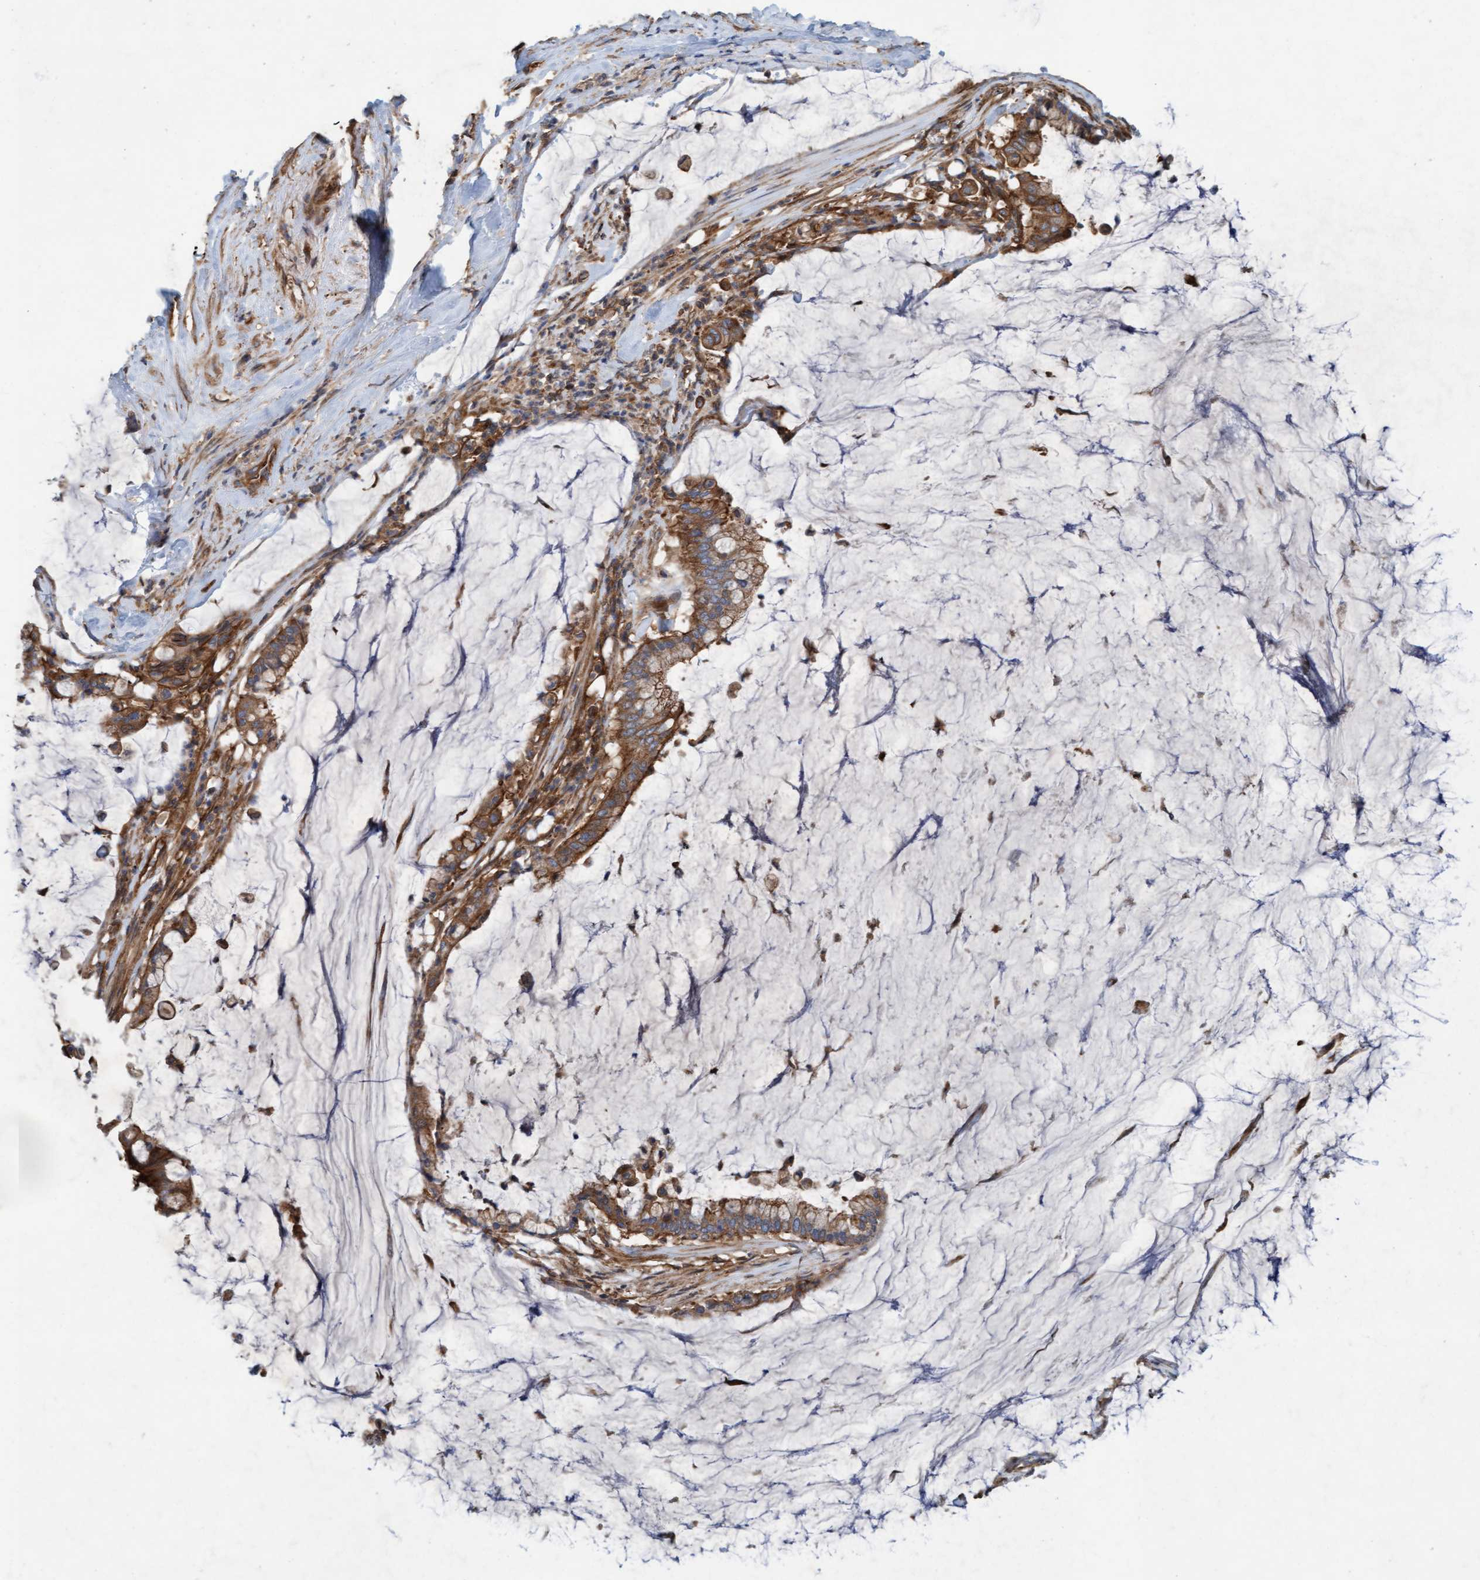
{"staining": {"intensity": "moderate", "quantity": ">75%", "location": "cytoplasmic/membranous"}, "tissue": "pancreatic cancer", "cell_type": "Tumor cells", "image_type": "cancer", "snomed": [{"axis": "morphology", "description": "Adenocarcinoma, NOS"}, {"axis": "topography", "description": "Pancreas"}], "caption": "High-magnification brightfield microscopy of pancreatic cancer stained with DAB (3,3'-diaminobenzidine) (brown) and counterstained with hematoxylin (blue). tumor cells exhibit moderate cytoplasmic/membranous staining is present in about>75% of cells.", "gene": "ERAL1", "patient": {"sex": "male", "age": 41}}